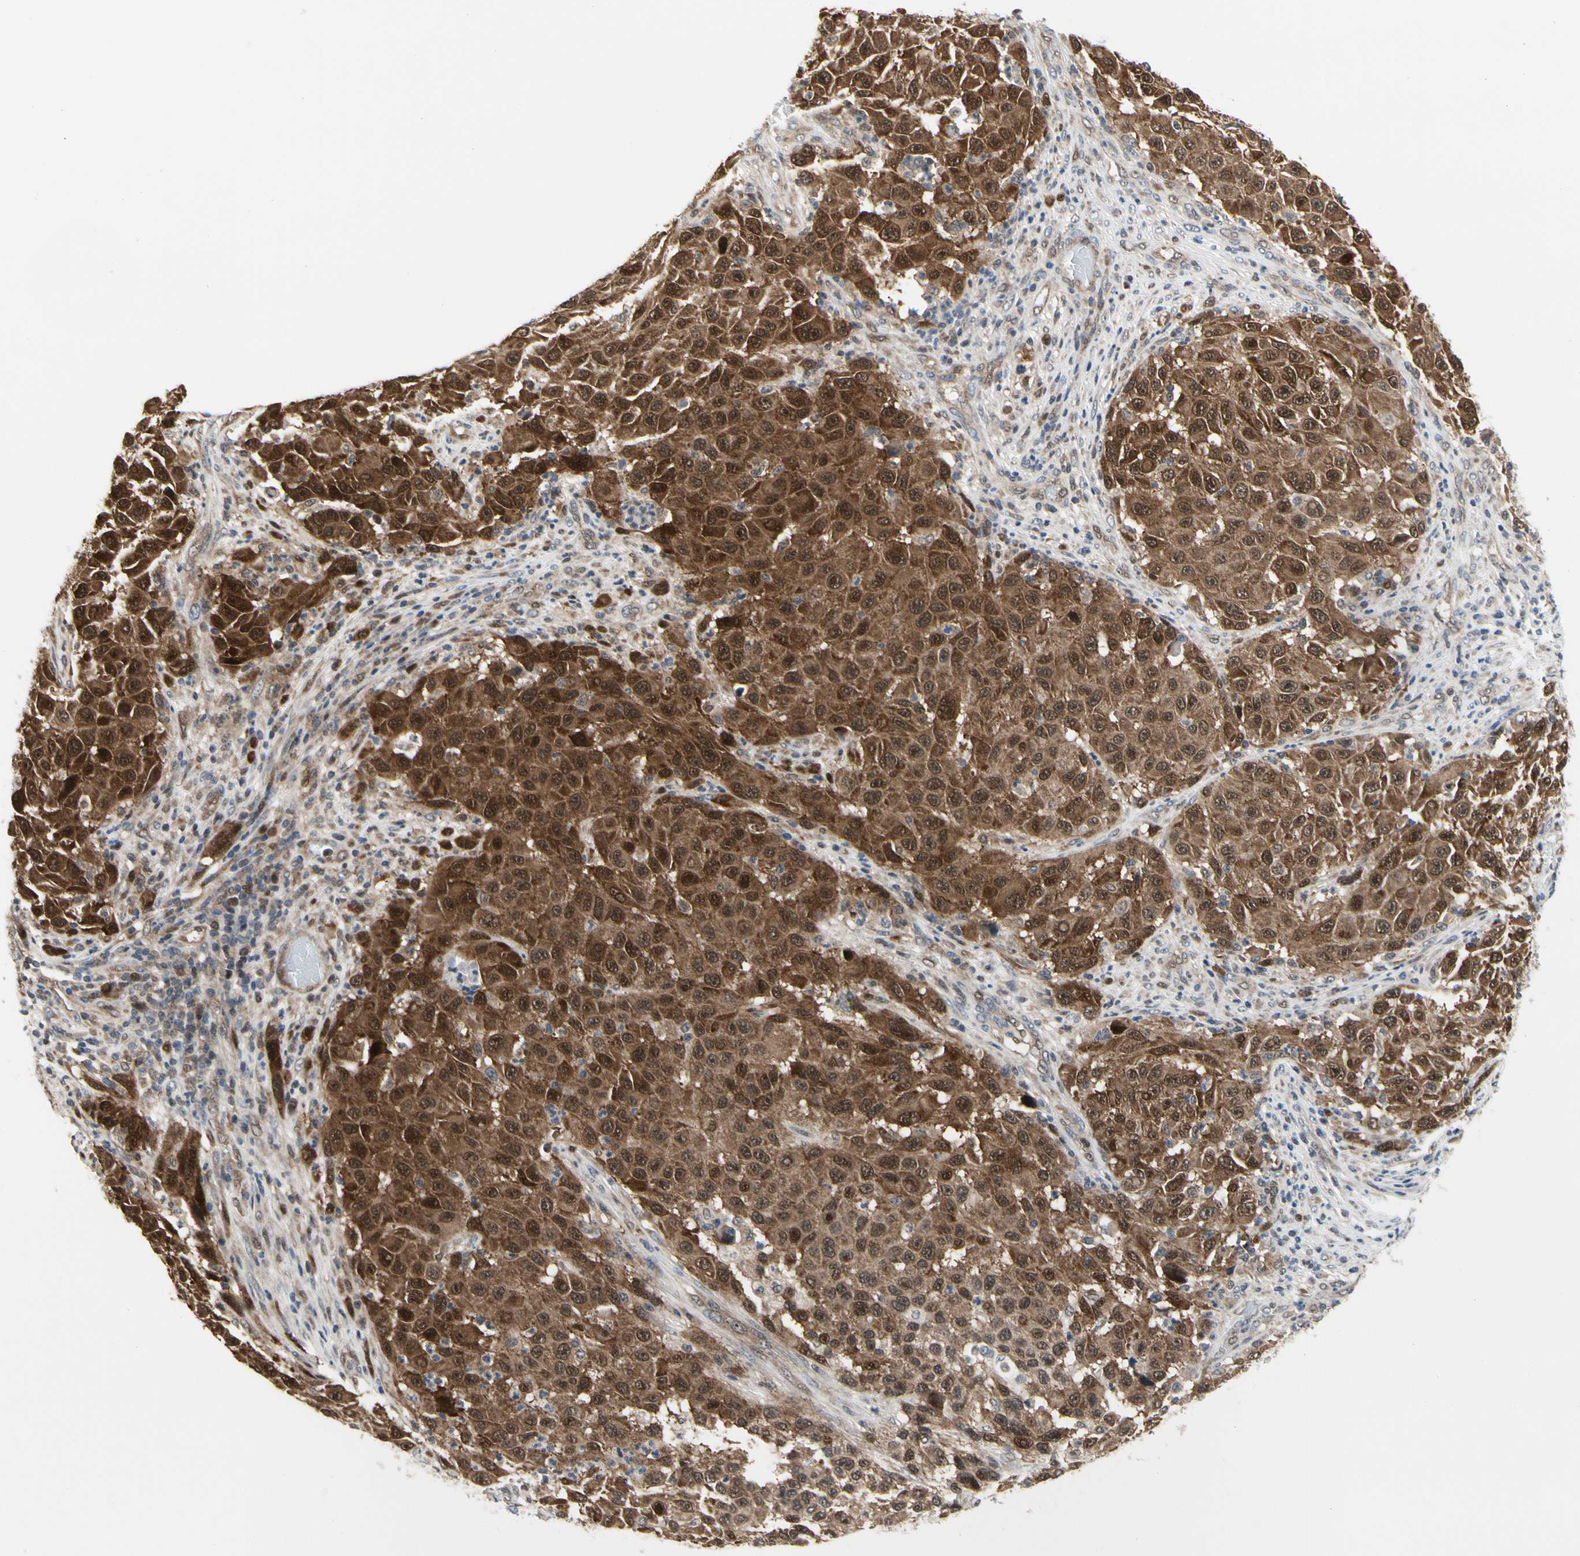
{"staining": {"intensity": "strong", "quantity": ">75%", "location": "cytoplasmic/membranous,nuclear"}, "tissue": "melanoma", "cell_type": "Tumor cells", "image_type": "cancer", "snomed": [{"axis": "morphology", "description": "Malignant melanoma, Metastatic site"}, {"axis": "topography", "description": "Lymph node"}], "caption": "Tumor cells exhibit high levels of strong cytoplasmic/membranous and nuclear staining in approximately >75% of cells in melanoma.", "gene": "CDK5", "patient": {"sex": "male", "age": 61}}